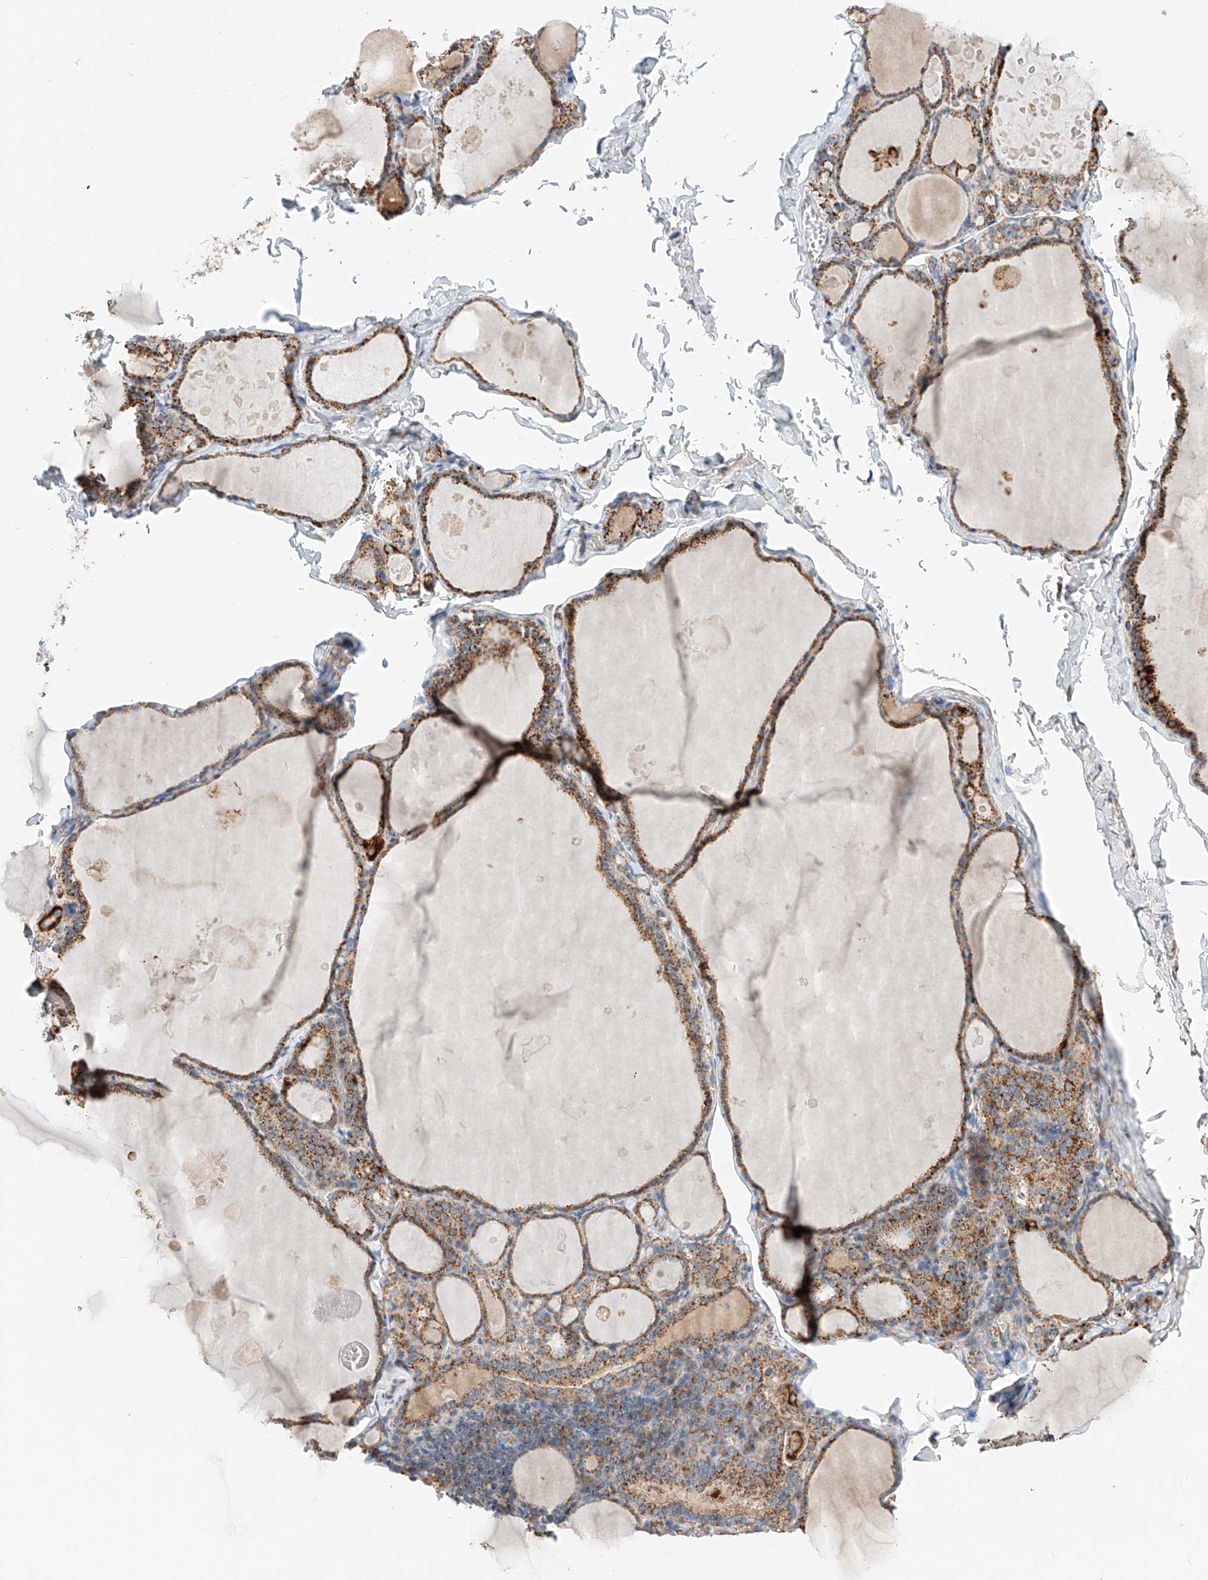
{"staining": {"intensity": "moderate", "quantity": ">75%", "location": "cytoplasmic/membranous"}, "tissue": "thyroid gland", "cell_type": "Glandular cells", "image_type": "normal", "snomed": [{"axis": "morphology", "description": "Normal tissue, NOS"}, {"axis": "topography", "description": "Thyroid gland"}], "caption": "Immunohistochemical staining of unremarkable human thyroid gland shows >75% levels of moderate cytoplasmic/membranous protein positivity in about >75% of glandular cells.", "gene": "RUSC1", "patient": {"sex": "male", "age": 56}}